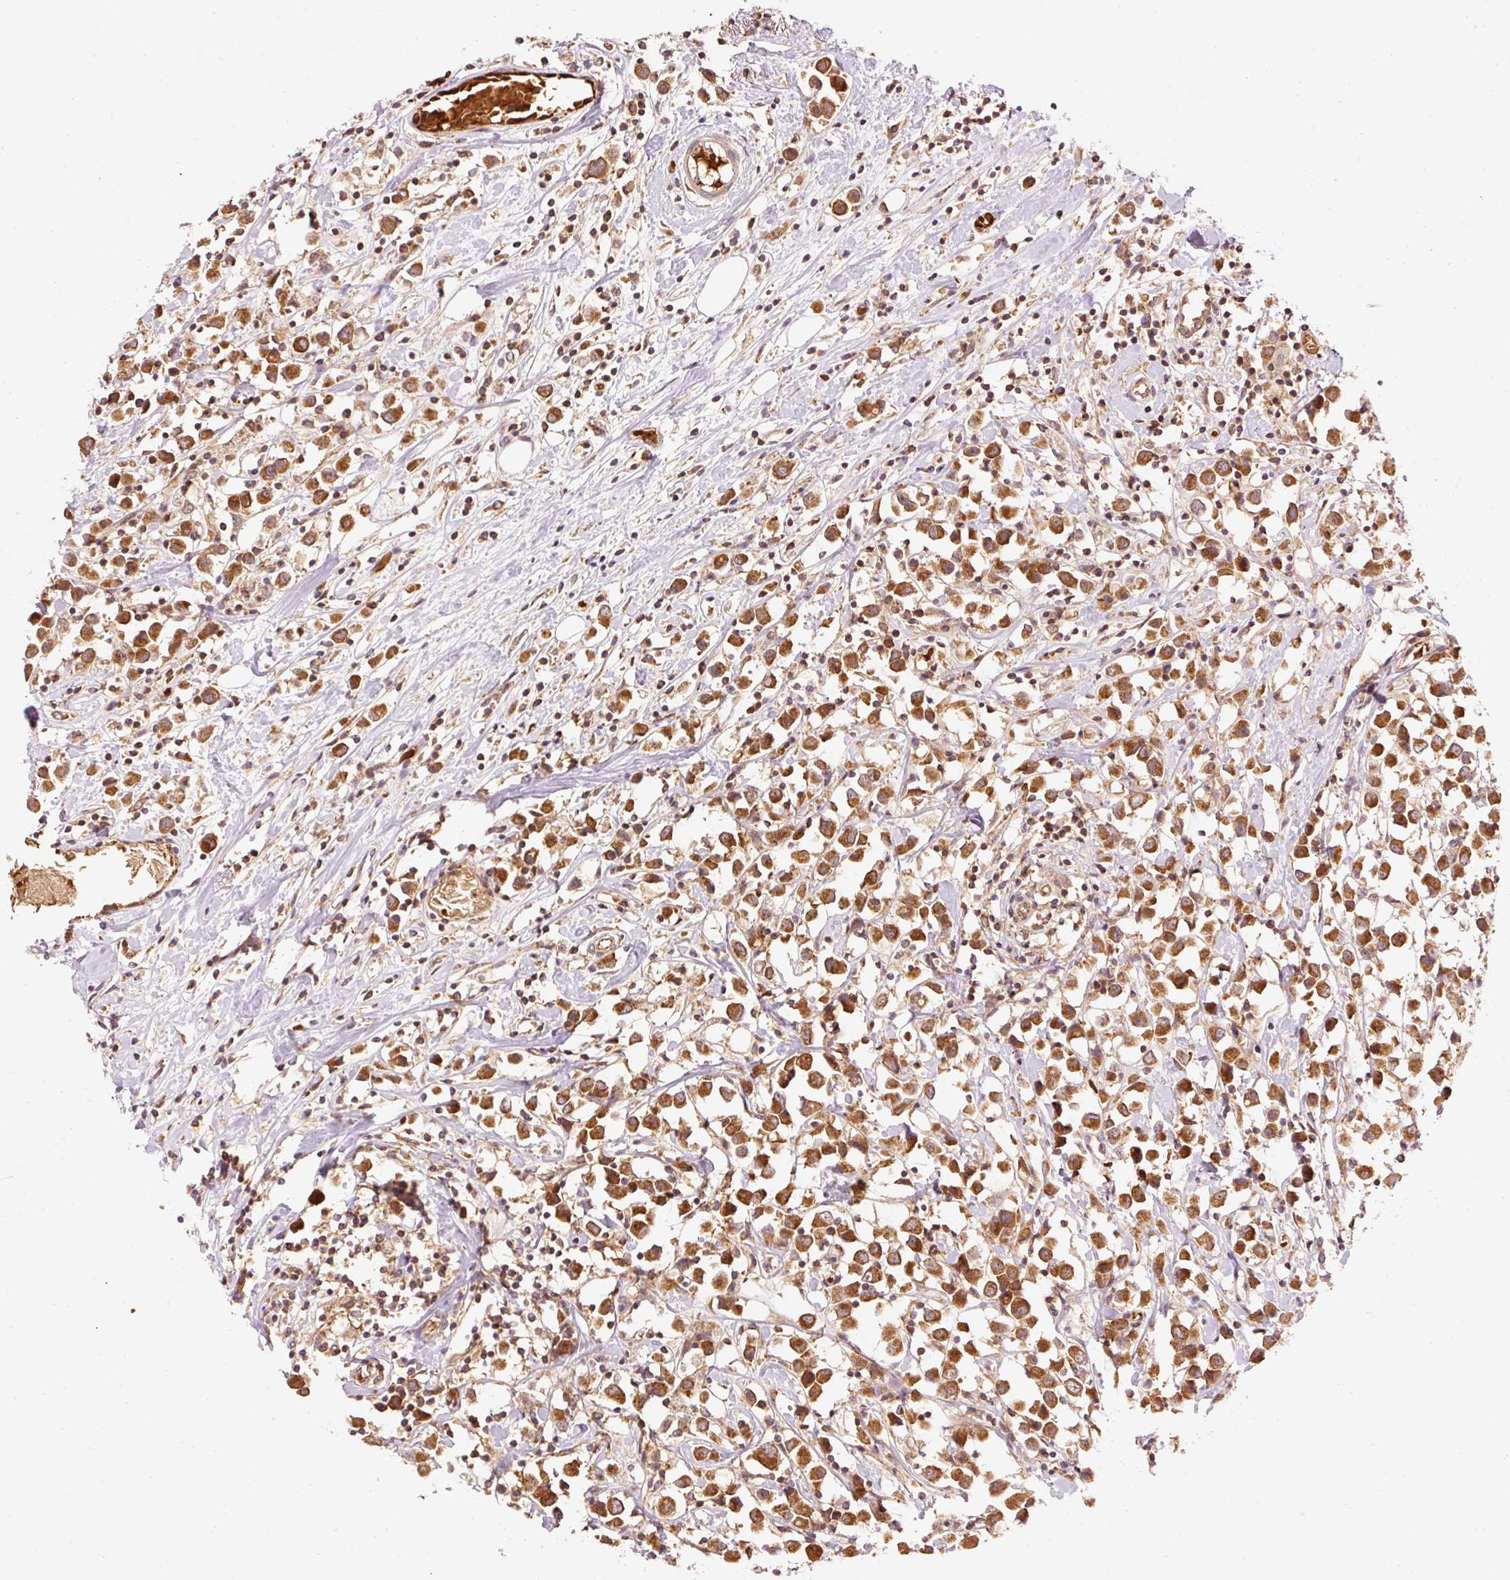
{"staining": {"intensity": "moderate", "quantity": ">75%", "location": "cytoplasmic/membranous"}, "tissue": "breast cancer", "cell_type": "Tumor cells", "image_type": "cancer", "snomed": [{"axis": "morphology", "description": "Duct carcinoma"}, {"axis": "topography", "description": "Breast"}], "caption": "The immunohistochemical stain labels moderate cytoplasmic/membranous expression in tumor cells of invasive ductal carcinoma (breast) tissue.", "gene": "ADCY4", "patient": {"sex": "female", "age": 61}}